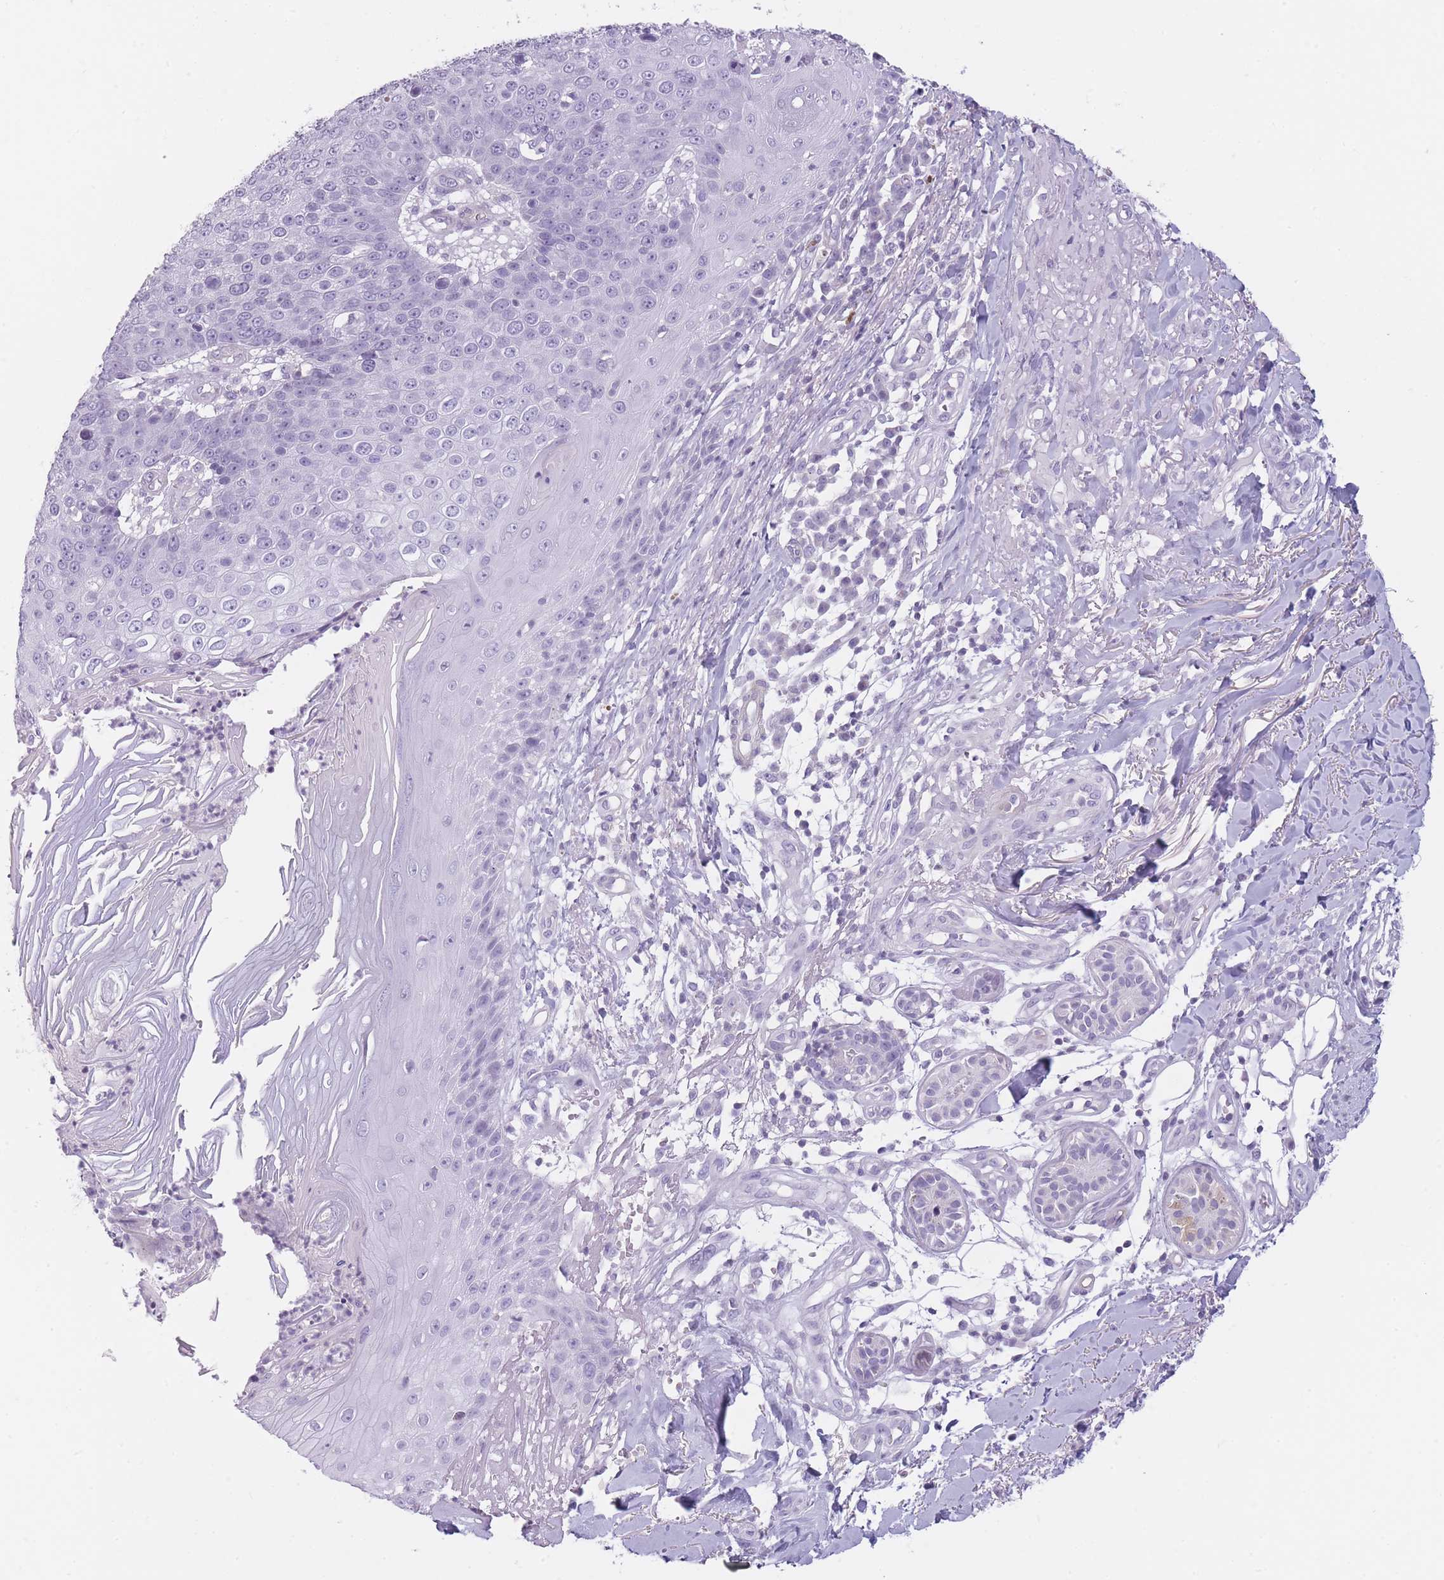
{"staining": {"intensity": "negative", "quantity": "none", "location": "none"}, "tissue": "skin cancer", "cell_type": "Tumor cells", "image_type": "cancer", "snomed": [{"axis": "morphology", "description": "Squamous cell carcinoma, NOS"}, {"axis": "topography", "description": "Skin"}], "caption": "This is a micrograph of immunohistochemistry staining of skin cancer (squamous cell carcinoma), which shows no positivity in tumor cells. (Brightfield microscopy of DAB immunohistochemistry at high magnification).", "gene": "GGT1", "patient": {"sex": "male", "age": 71}}